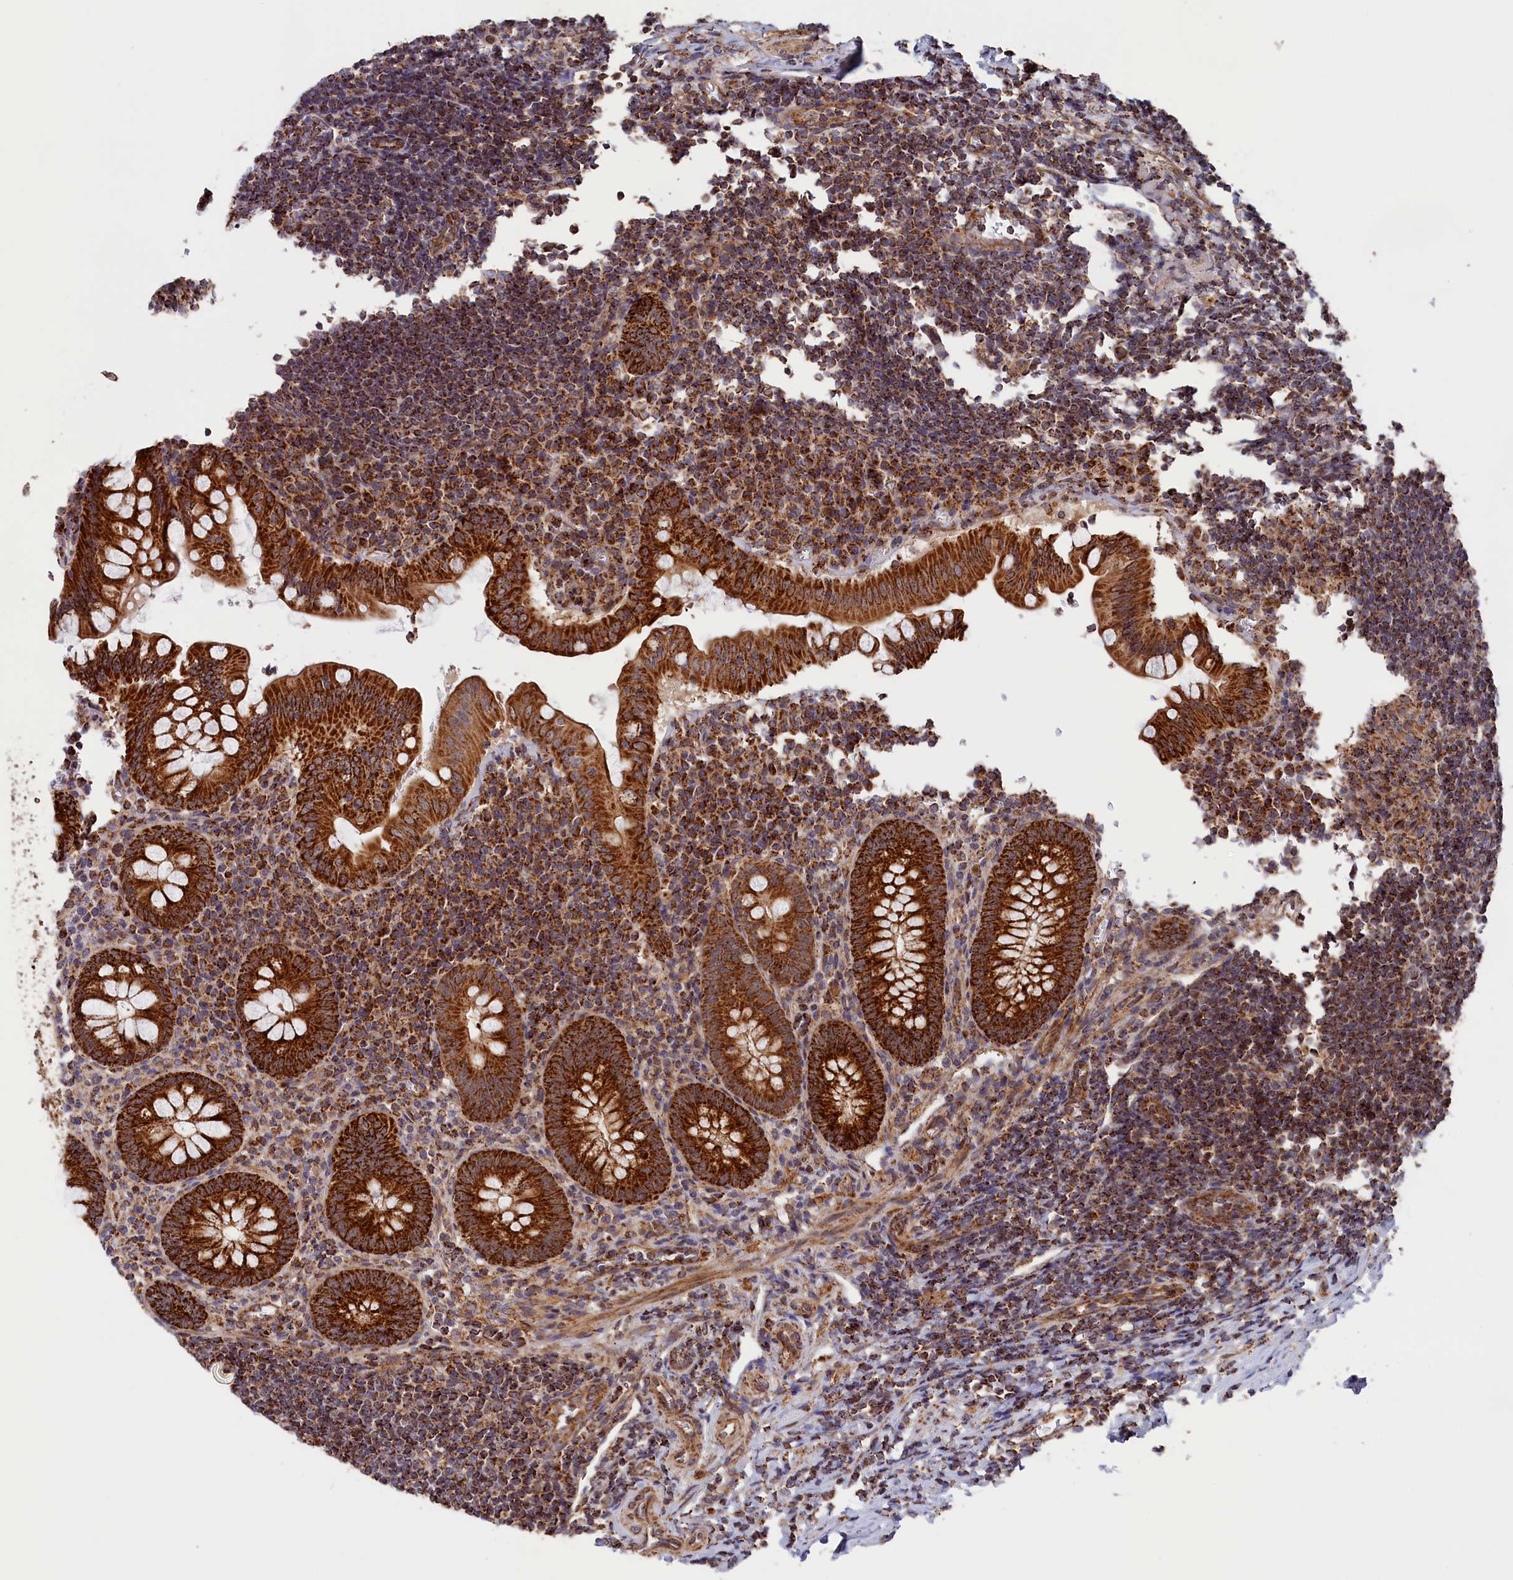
{"staining": {"intensity": "strong", "quantity": ">75%", "location": "cytoplasmic/membranous"}, "tissue": "appendix", "cell_type": "Glandular cells", "image_type": "normal", "snomed": [{"axis": "morphology", "description": "Normal tissue, NOS"}, {"axis": "topography", "description": "Appendix"}], "caption": "Brown immunohistochemical staining in benign appendix exhibits strong cytoplasmic/membranous positivity in approximately >75% of glandular cells.", "gene": "MACROD1", "patient": {"sex": "female", "age": 33}}